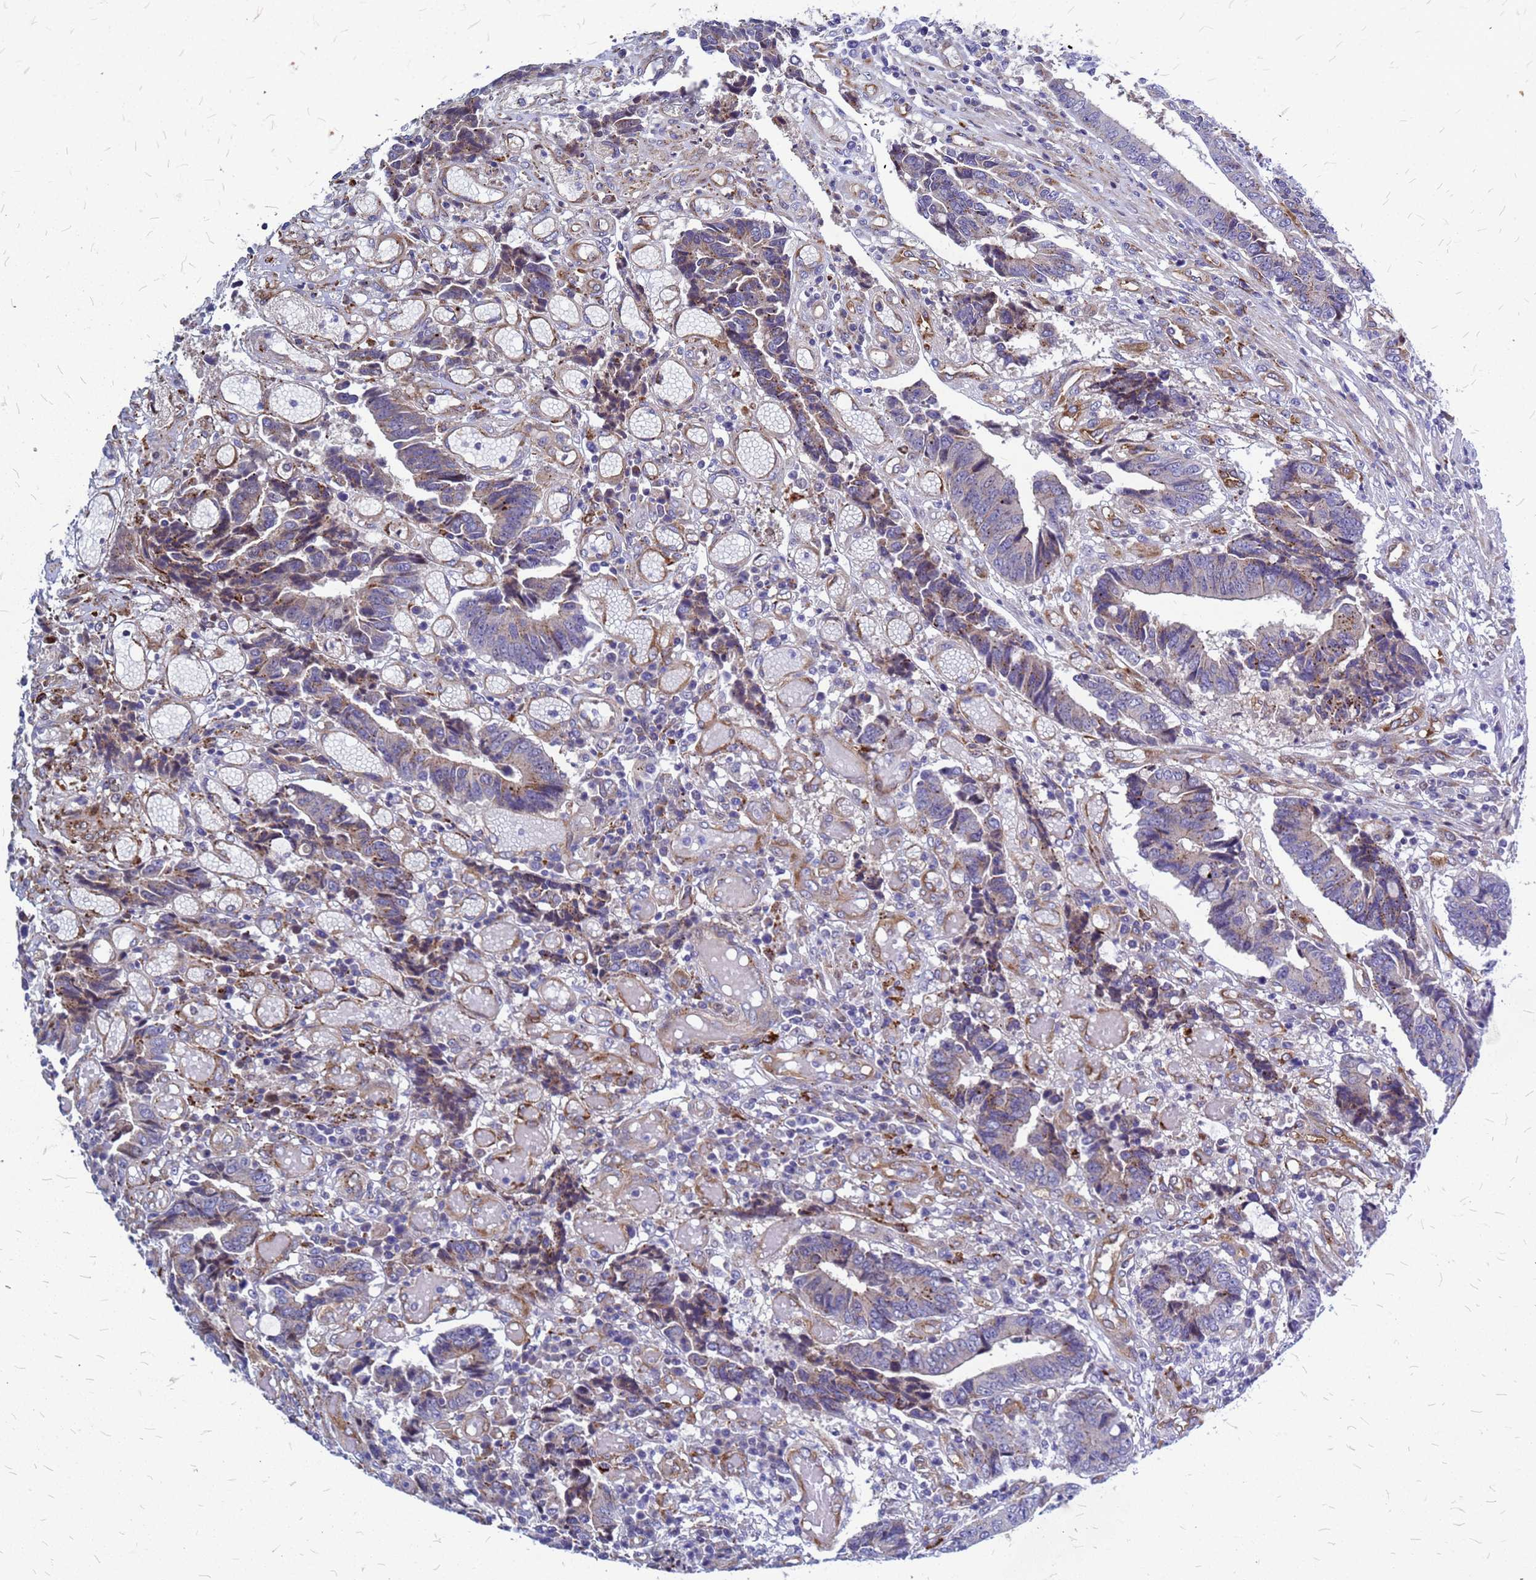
{"staining": {"intensity": "weak", "quantity": "<25%", "location": "cytoplasmic/membranous"}, "tissue": "colorectal cancer", "cell_type": "Tumor cells", "image_type": "cancer", "snomed": [{"axis": "morphology", "description": "Adenocarcinoma, NOS"}, {"axis": "topography", "description": "Rectum"}], "caption": "Tumor cells show no significant positivity in colorectal cancer (adenocarcinoma).", "gene": "NOSTRIN", "patient": {"sex": "male", "age": 84}}